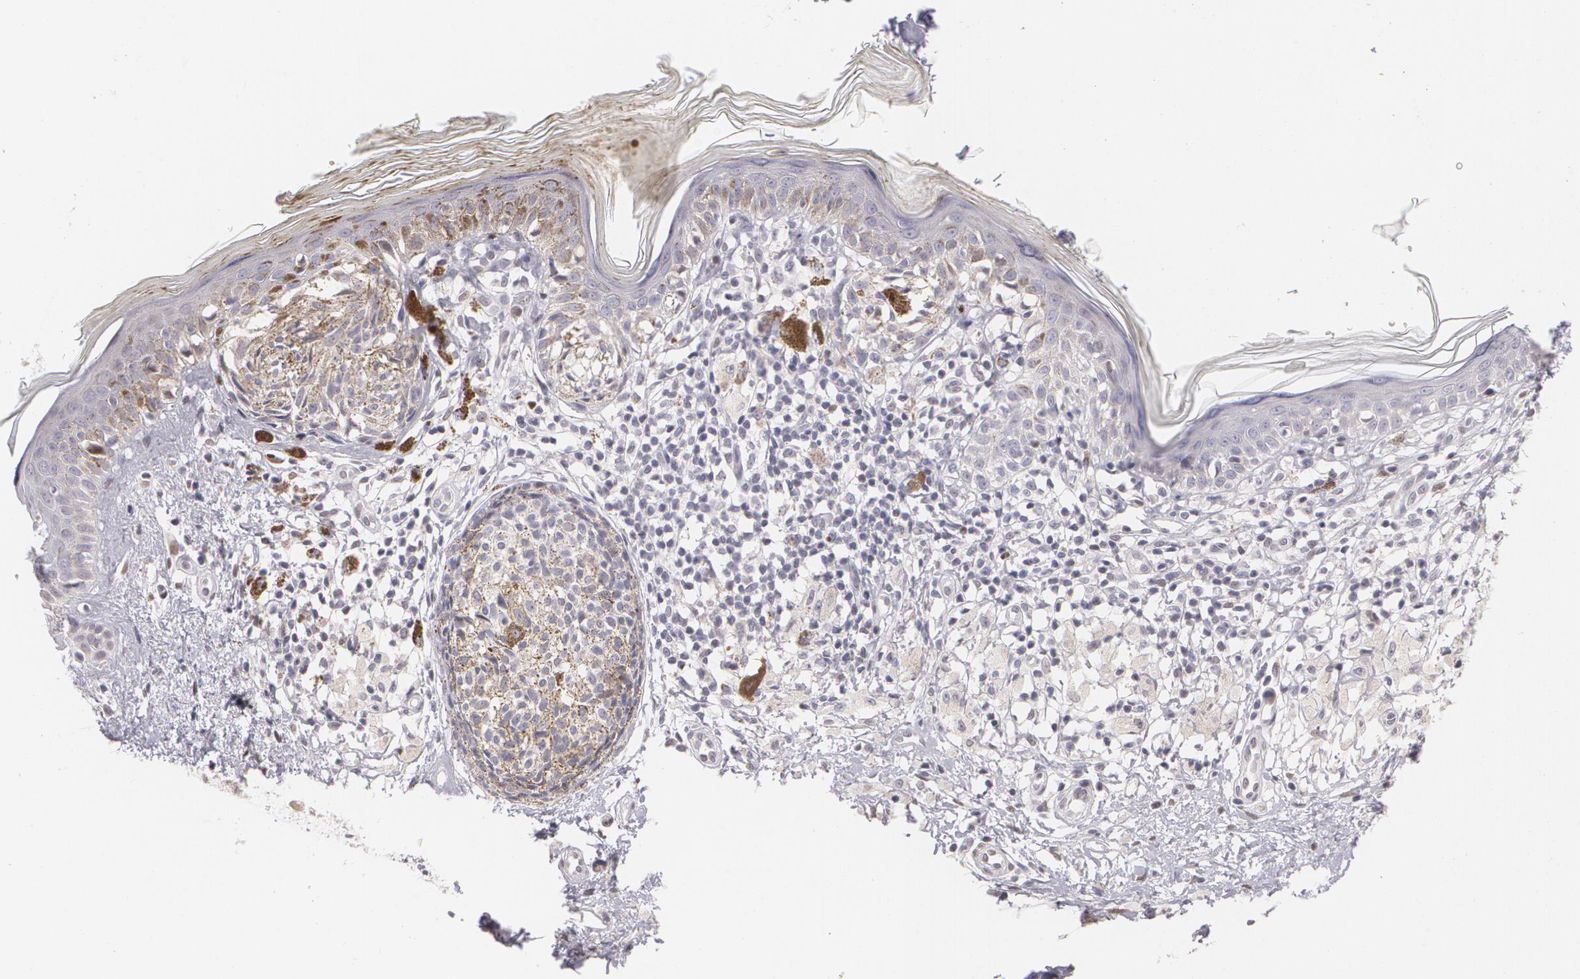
{"staining": {"intensity": "negative", "quantity": "none", "location": "none"}, "tissue": "melanoma", "cell_type": "Tumor cells", "image_type": "cancer", "snomed": [{"axis": "morphology", "description": "Malignant melanoma, NOS"}, {"axis": "topography", "description": "Skin"}], "caption": "This is an immunohistochemistry (IHC) image of human malignant melanoma. There is no positivity in tumor cells.", "gene": "ZBTB16", "patient": {"sex": "male", "age": 88}}